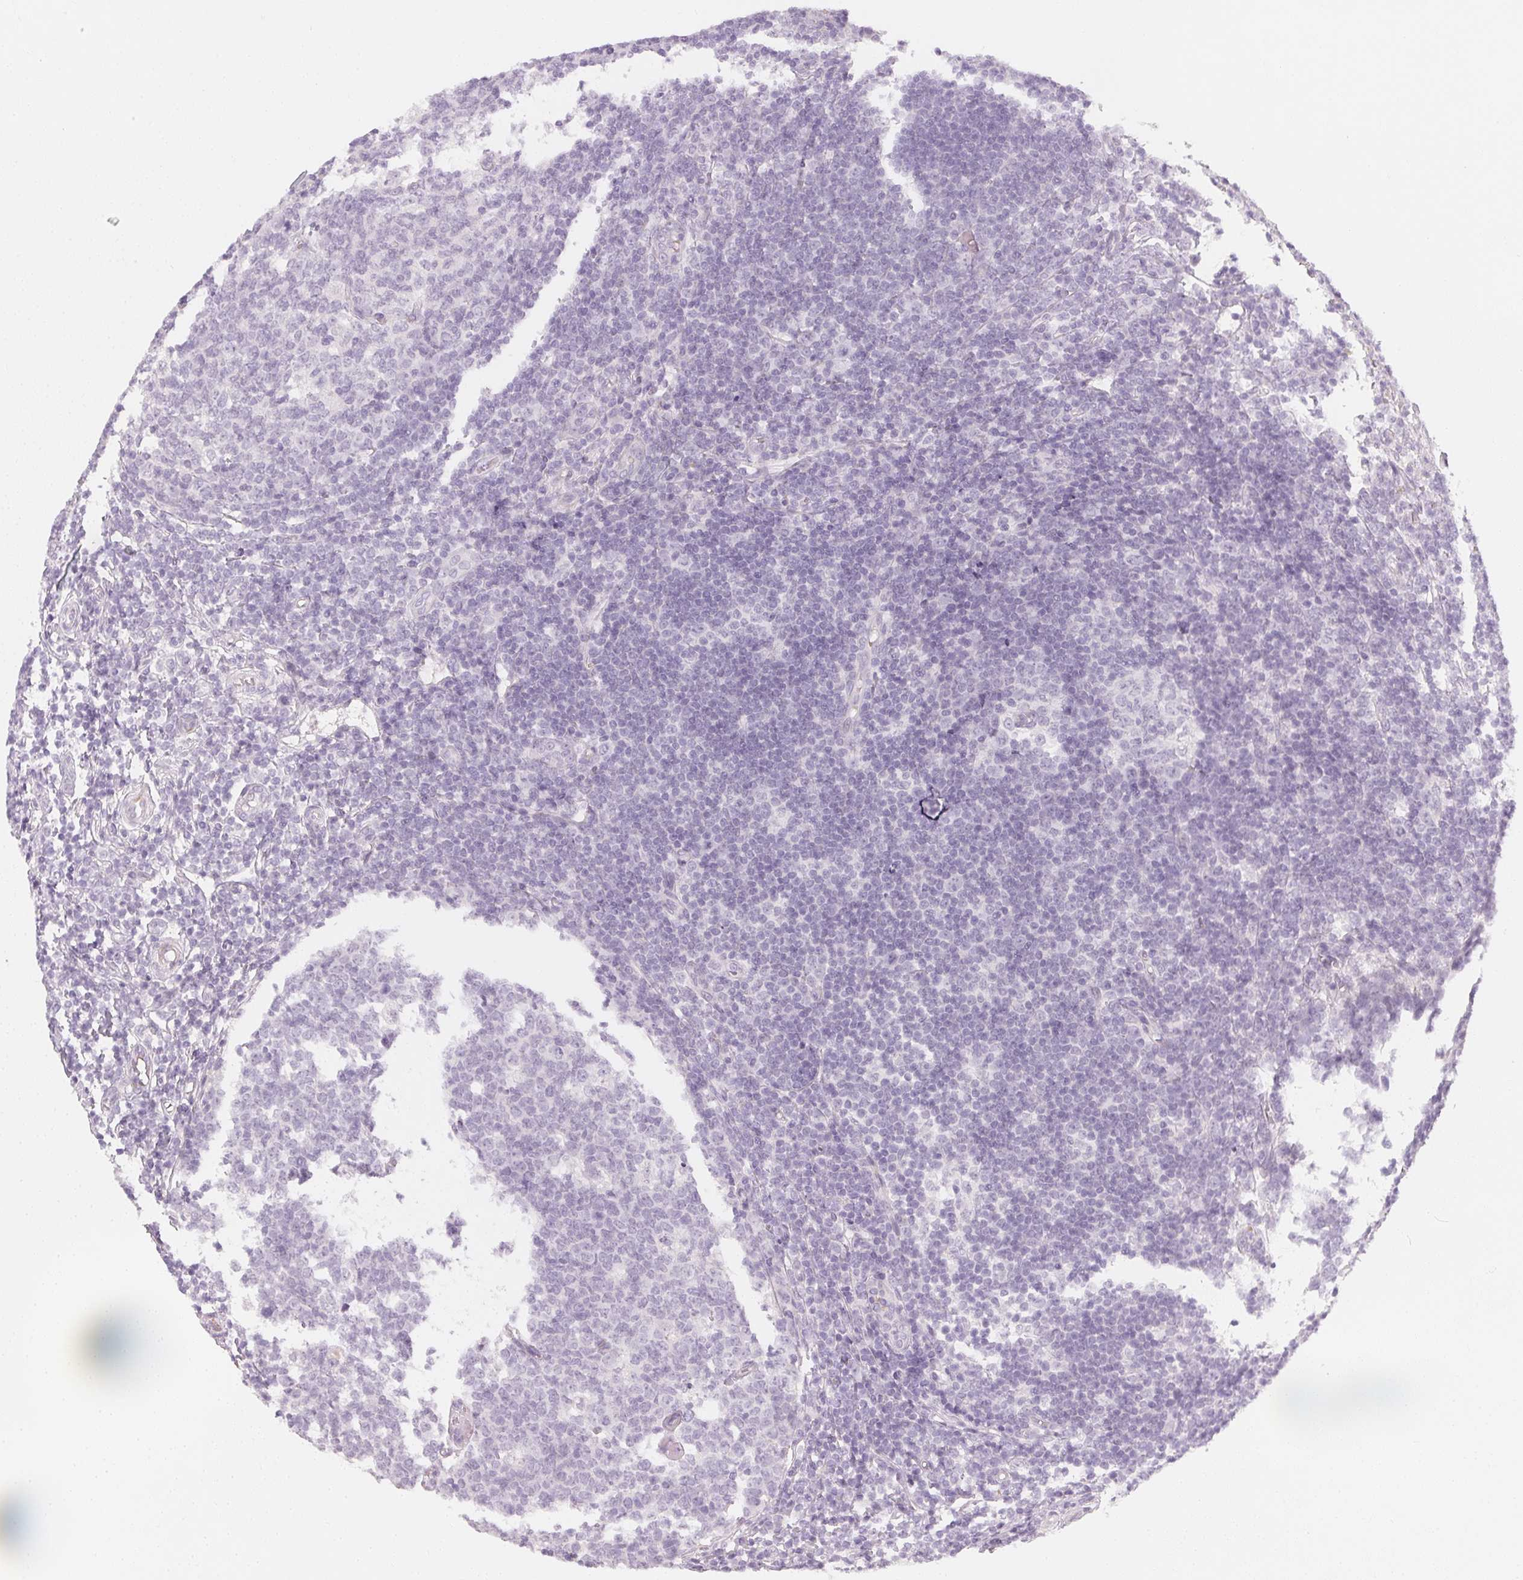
{"staining": {"intensity": "negative", "quantity": "none", "location": "none"}, "tissue": "appendix", "cell_type": "Glandular cells", "image_type": "normal", "snomed": [{"axis": "morphology", "description": "Normal tissue, NOS"}, {"axis": "topography", "description": "Appendix"}], "caption": "IHC image of unremarkable appendix stained for a protein (brown), which exhibits no expression in glandular cells.", "gene": "CCDC96", "patient": {"sex": "male", "age": 18}}